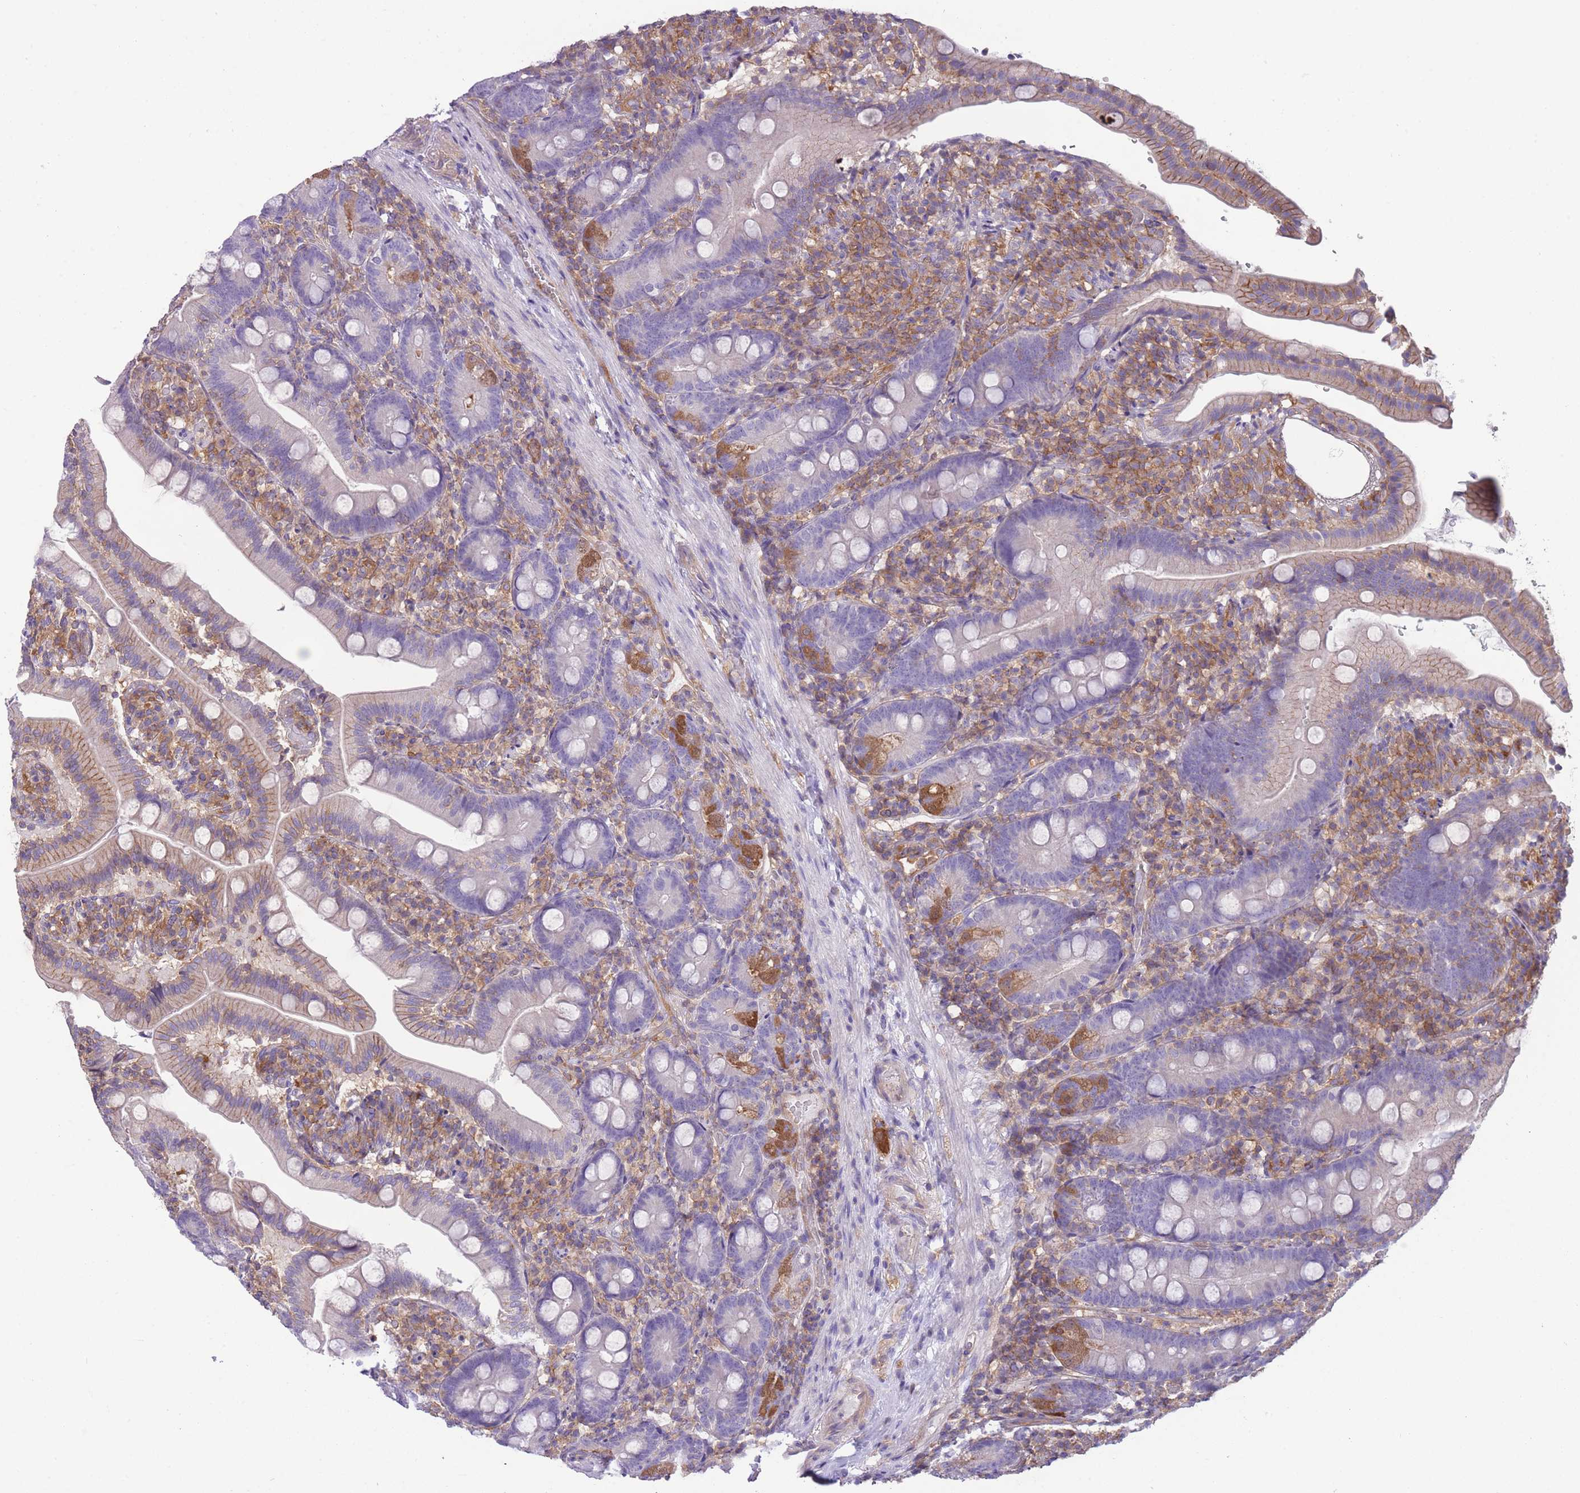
{"staining": {"intensity": "moderate", "quantity": "<25%", "location": "cytoplasmic/membranous"}, "tissue": "duodenum", "cell_type": "Glandular cells", "image_type": "normal", "snomed": [{"axis": "morphology", "description": "Normal tissue, NOS"}, {"axis": "topography", "description": "Duodenum"}], "caption": "Moderate cytoplasmic/membranous positivity is present in about <25% of glandular cells in benign duodenum.", "gene": "PRKAR1A", "patient": {"sex": "female", "age": 67}}